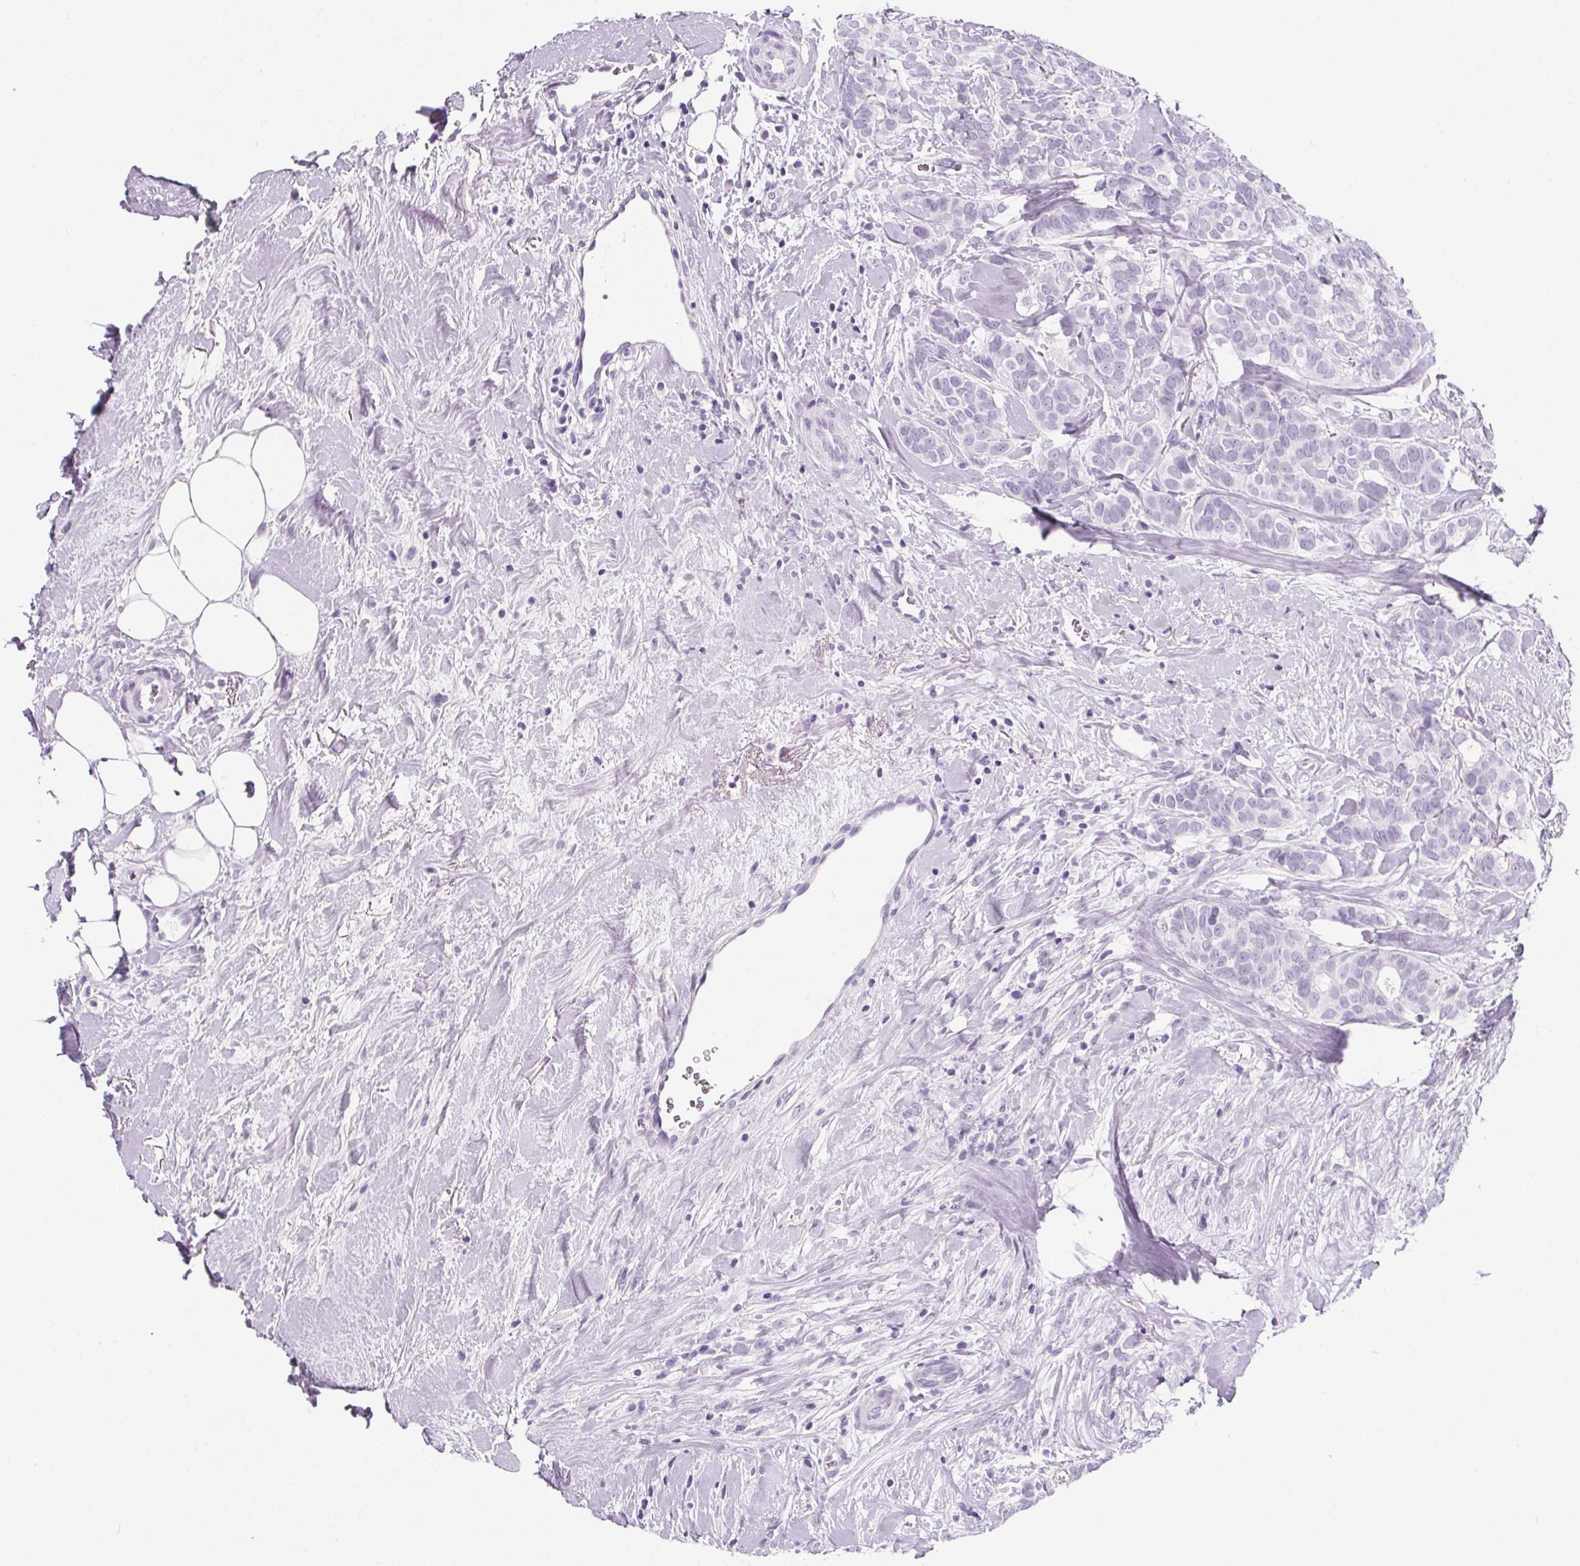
{"staining": {"intensity": "negative", "quantity": "none", "location": "none"}, "tissue": "breast cancer", "cell_type": "Tumor cells", "image_type": "cancer", "snomed": [{"axis": "morphology", "description": "Duct carcinoma"}, {"axis": "topography", "description": "Breast"}], "caption": "There is no significant staining in tumor cells of breast cancer (infiltrating ductal carcinoma).", "gene": "ADRB1", "patient": {"sex": "female", "age": 84}}